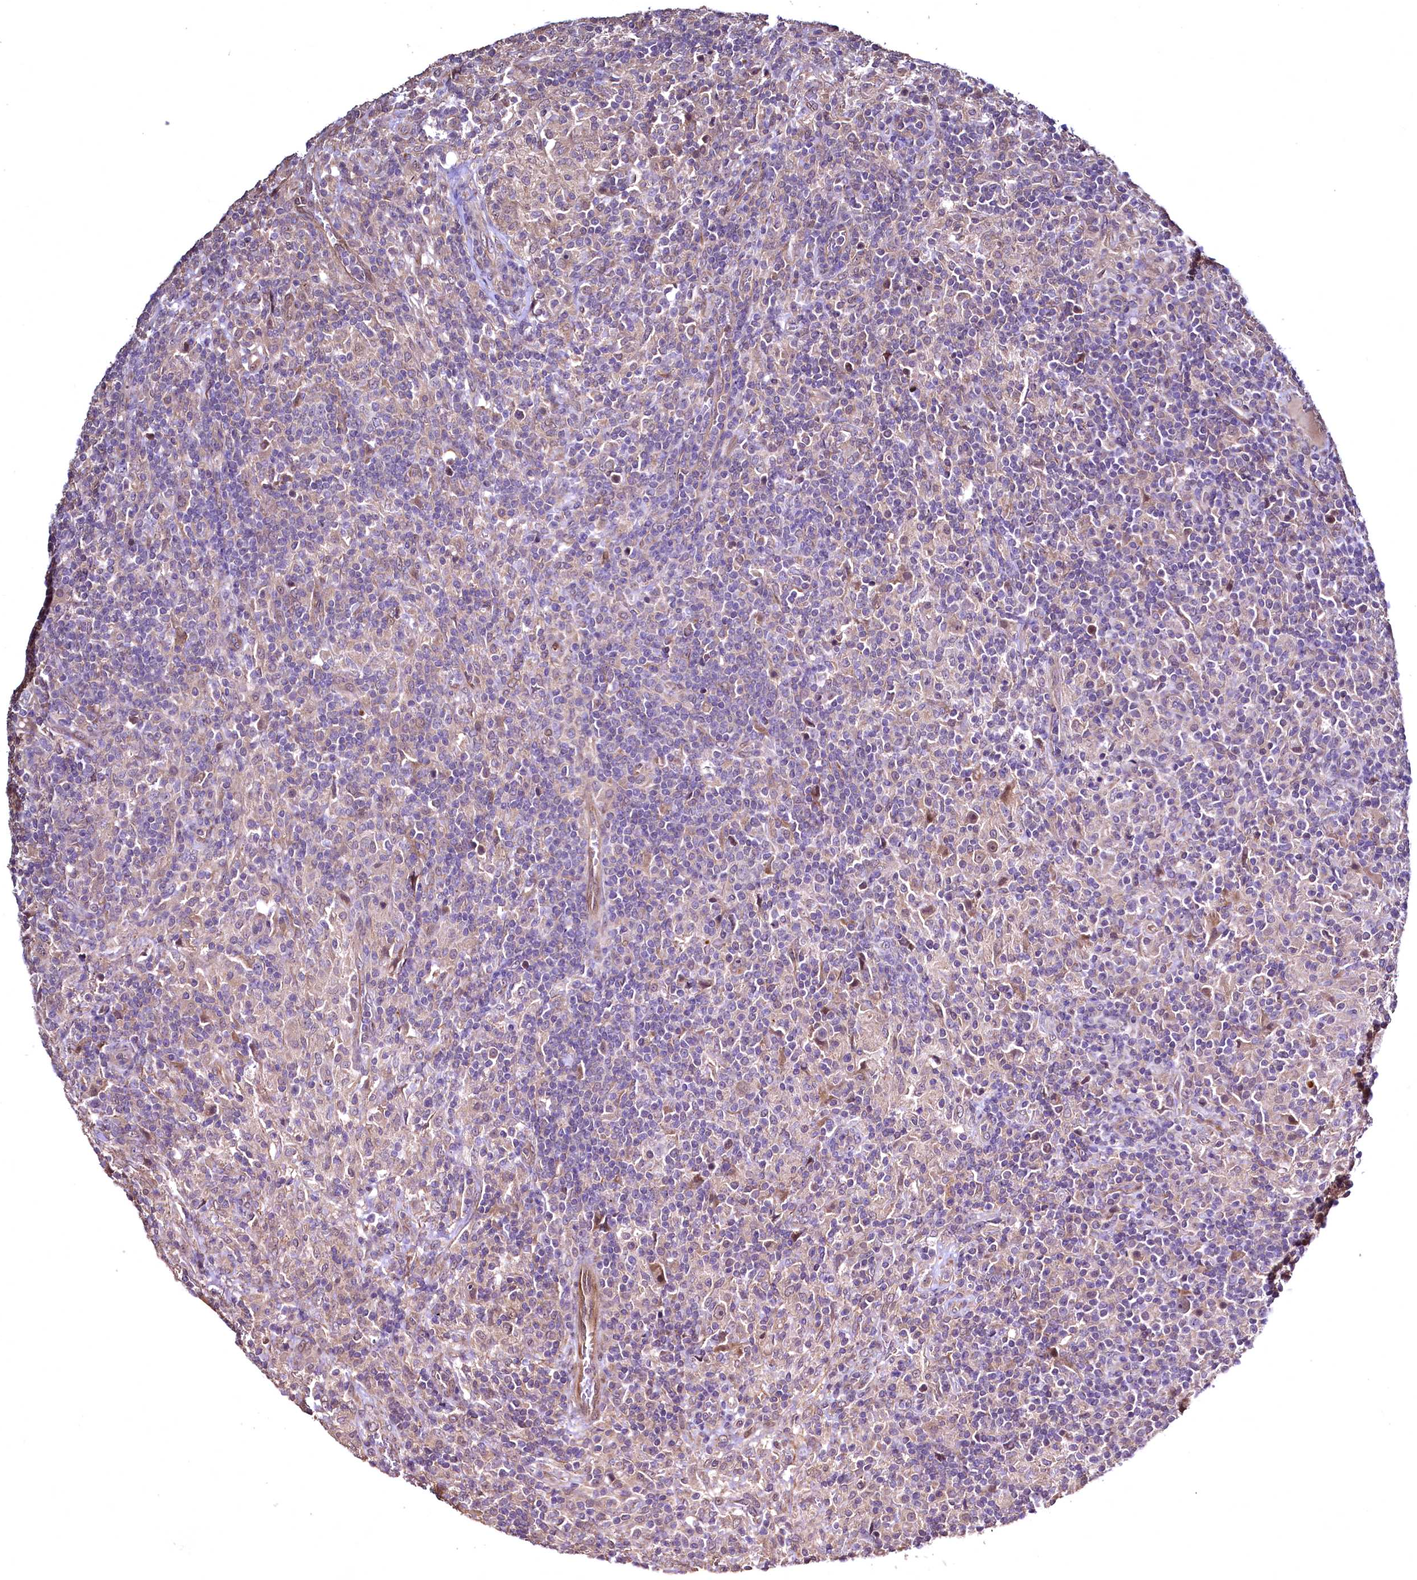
{"staining": {"intensity": "weak", "quantity": "25%-75%", "location": "cytoplasmic/membranous"}, "tissue": "lymphoma", "cell_type": "Tumor cells", "image_type": "cancer", "snomed": [{"axis": "morphology", "description": "Hodgkin's disease, NOS"}, {"axis": "topography", "description": "Lymph node"}], "caption": "IHC of lymphoma shows low levels of weak cytoplasmic/membranous expression in about 25%-75% of tumor cells.", "gene": "TBCEL", "patient": {"sex": "male", "age": 70}}